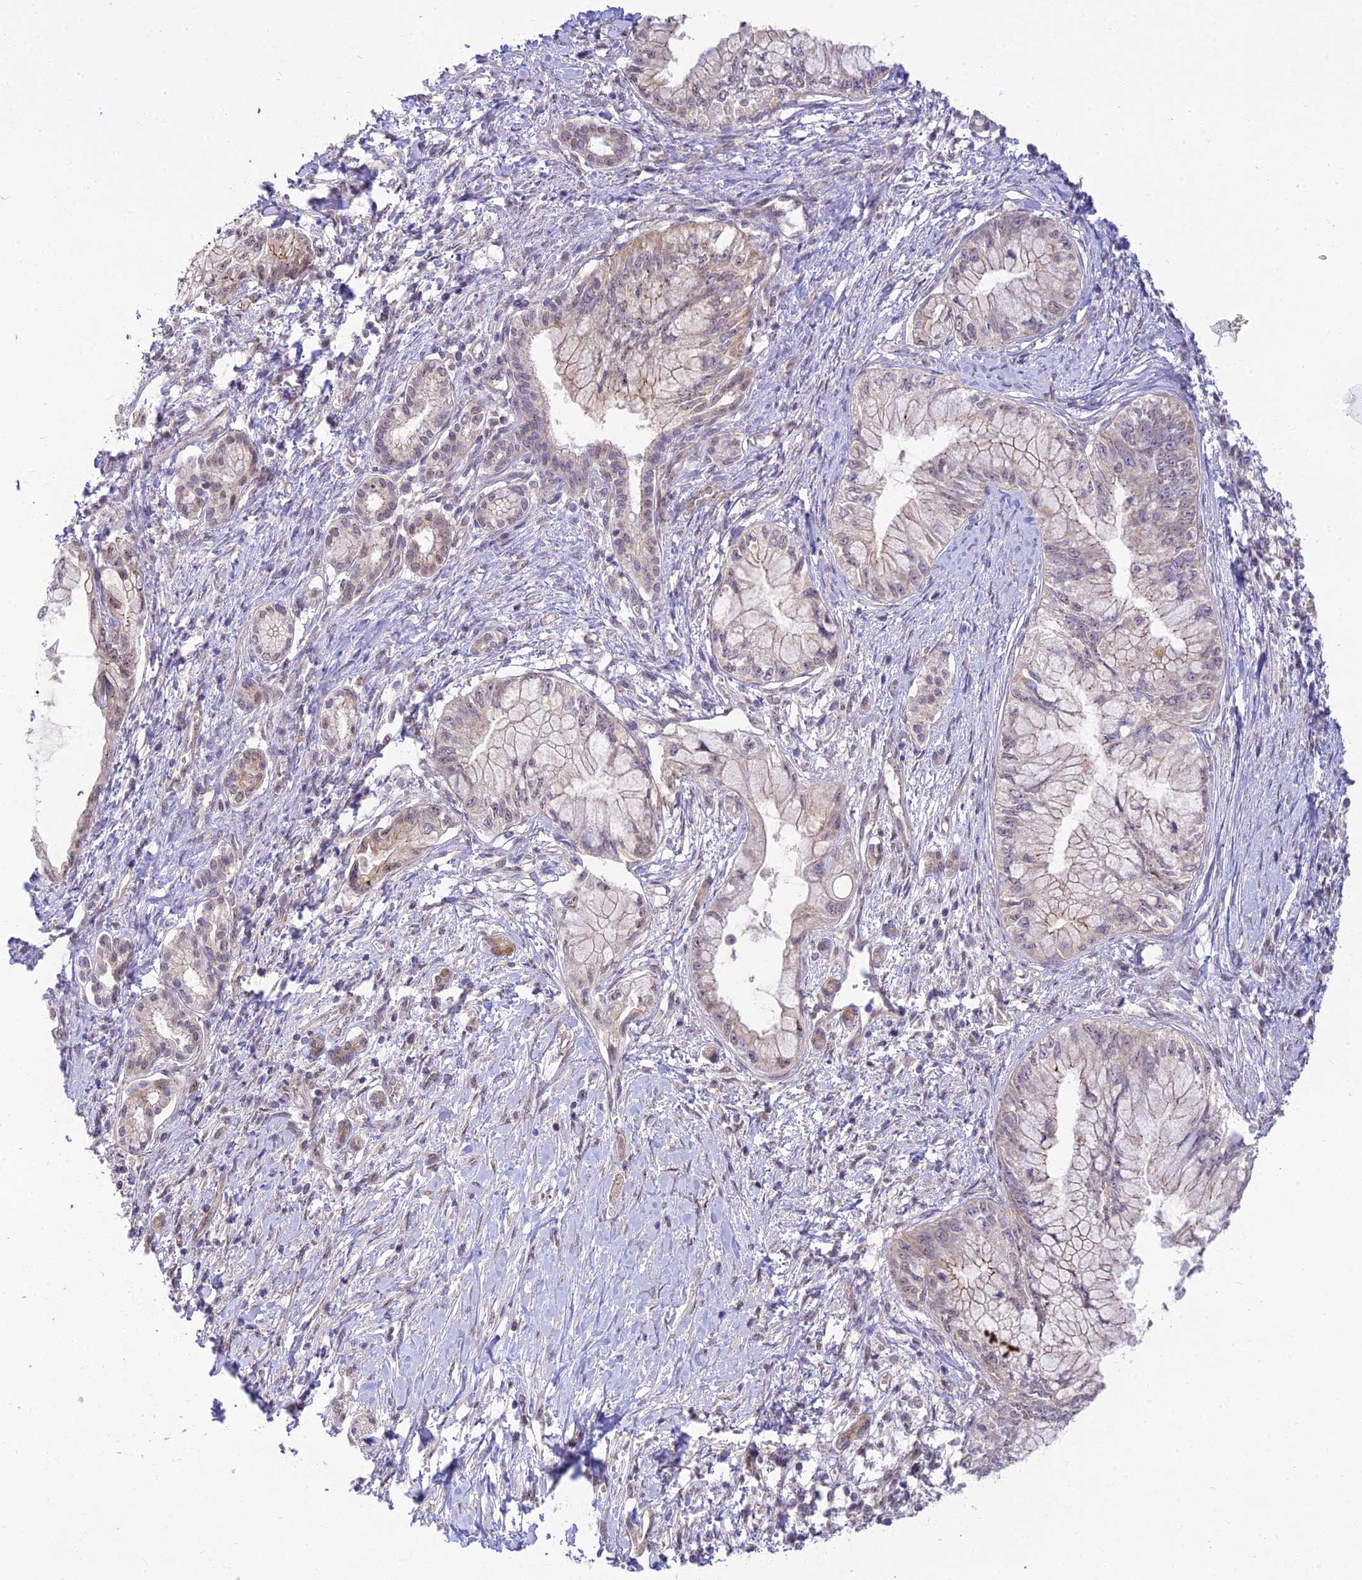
{"staining": {"intensity": "weak", "quantity": "<25%", "location": "nuclear"}, "tissue": "pancreatic cancer", "cell_type": "Tumor cells", "image_type": "cancer", "snomed": [{"axis": "morphology", "description": "Adenocarcinoma, NOS"}, {"axis": "topography", "description": "Pancreas"}], "caption": "A photomicrograph of pancreatic cancer stained for a protein shows no brown staining in tumor cells. (Brightfield microscopy of DAB (3,3'-diaminobenzidine) IHC at high magnification).", "gene": "MICOS13", "patient": {"sex": "male", "age": 48}}